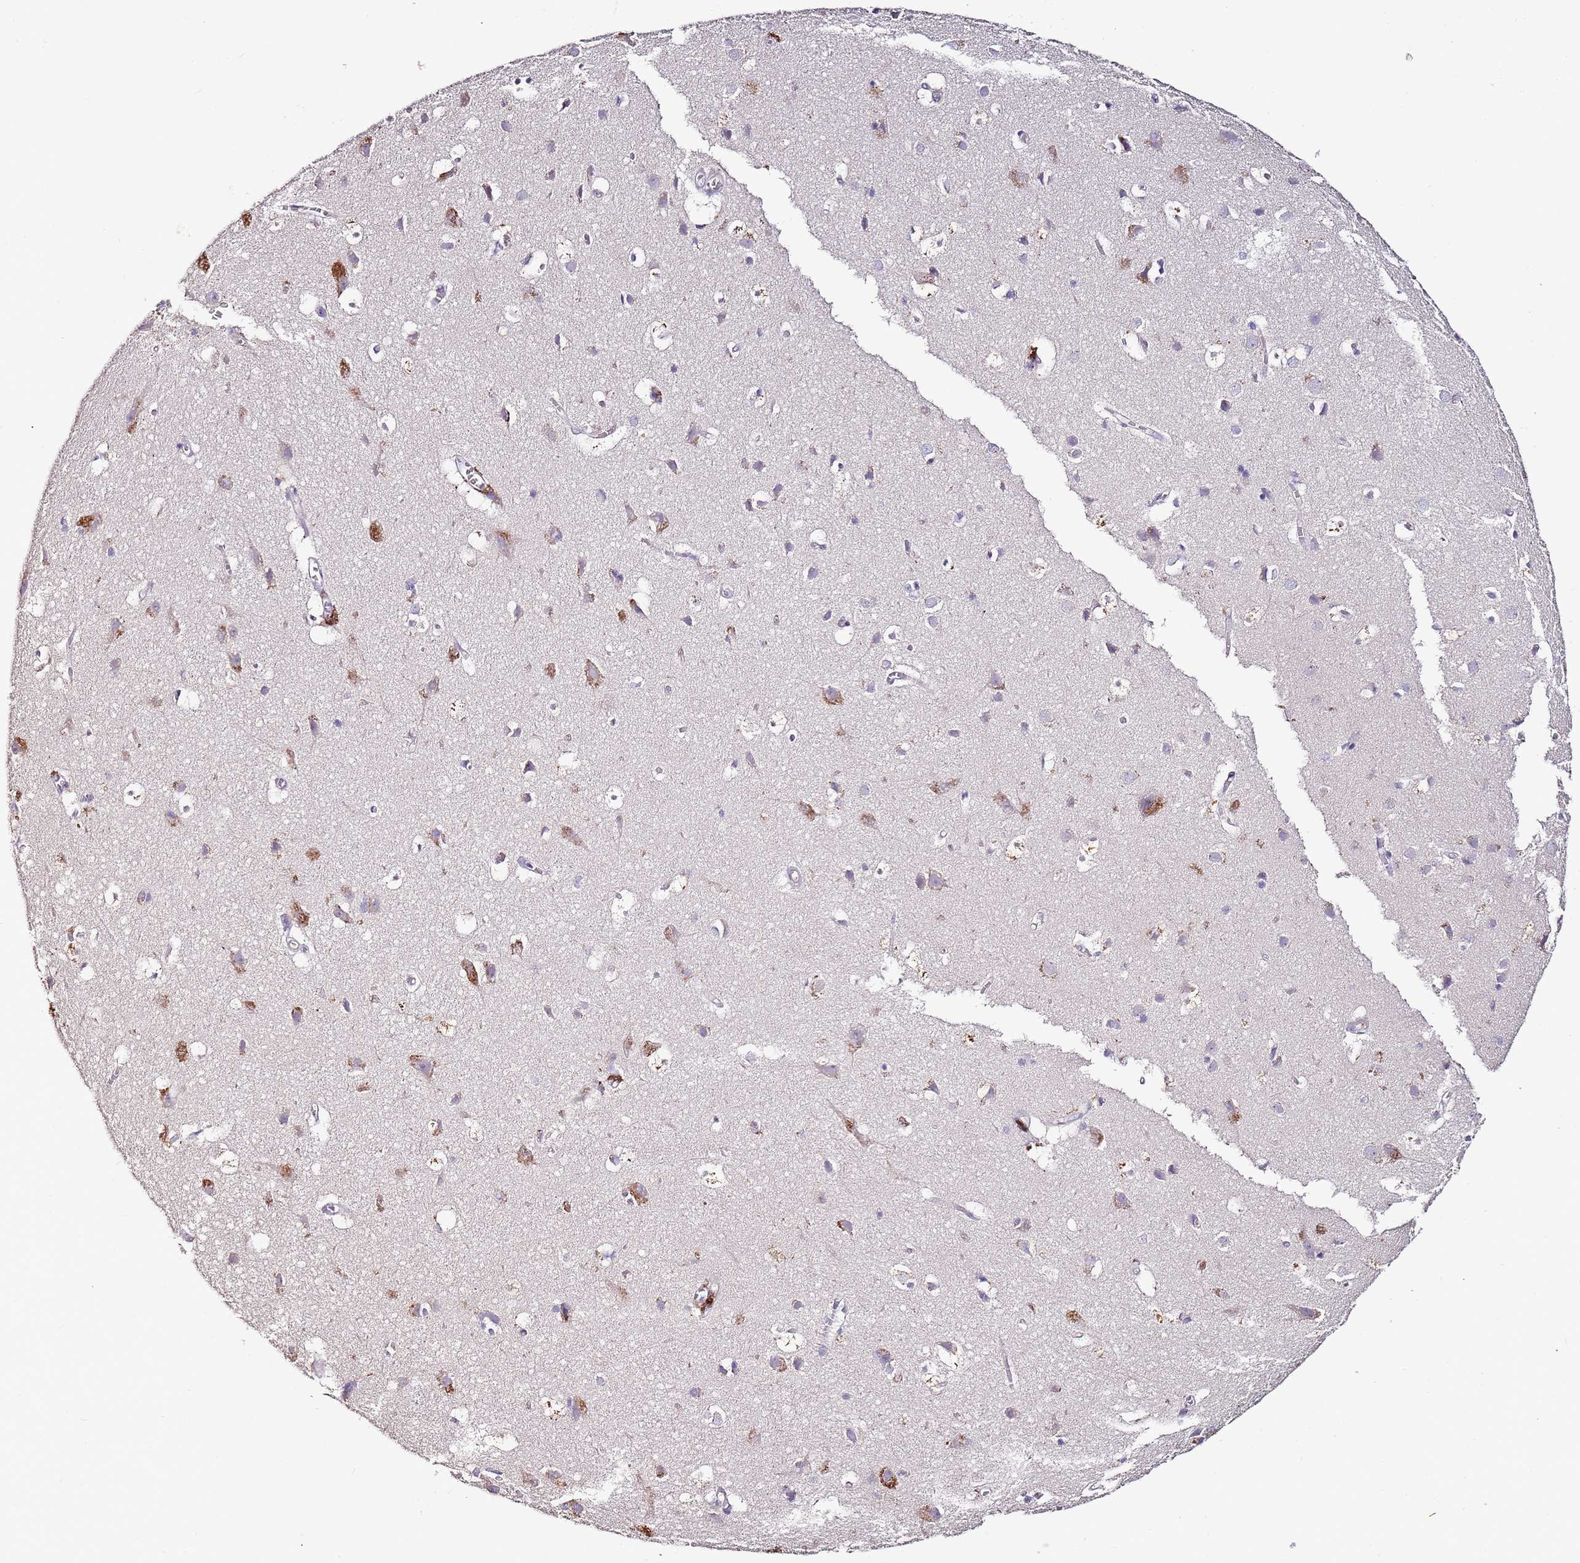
{"staining": {"intensity": "negative", "quantity": "none", "location": "none"}, "tissue": "cerebral cortex", "cell_type": "Endothelial cells", "image_type": "normal", "snomed": [{"axis": "morphology", "description": "Normal tissue, NOS"}, {"axis": "topography", "description": "Cerebral cortex"}], "caption": "Immunohistochemistry (IHC) photomicrograph of unremarkable human cerebral cortex stained for a protein (brown), which demonstrates no expression in endothelial cells. (Brightfield microscopy of DAB (3,3'-diaminobenzidine) immunohistochemistry (IHC) at high magnification).", "gene": "FAM20A", "patient": {"sex": "male", "age": 54}}